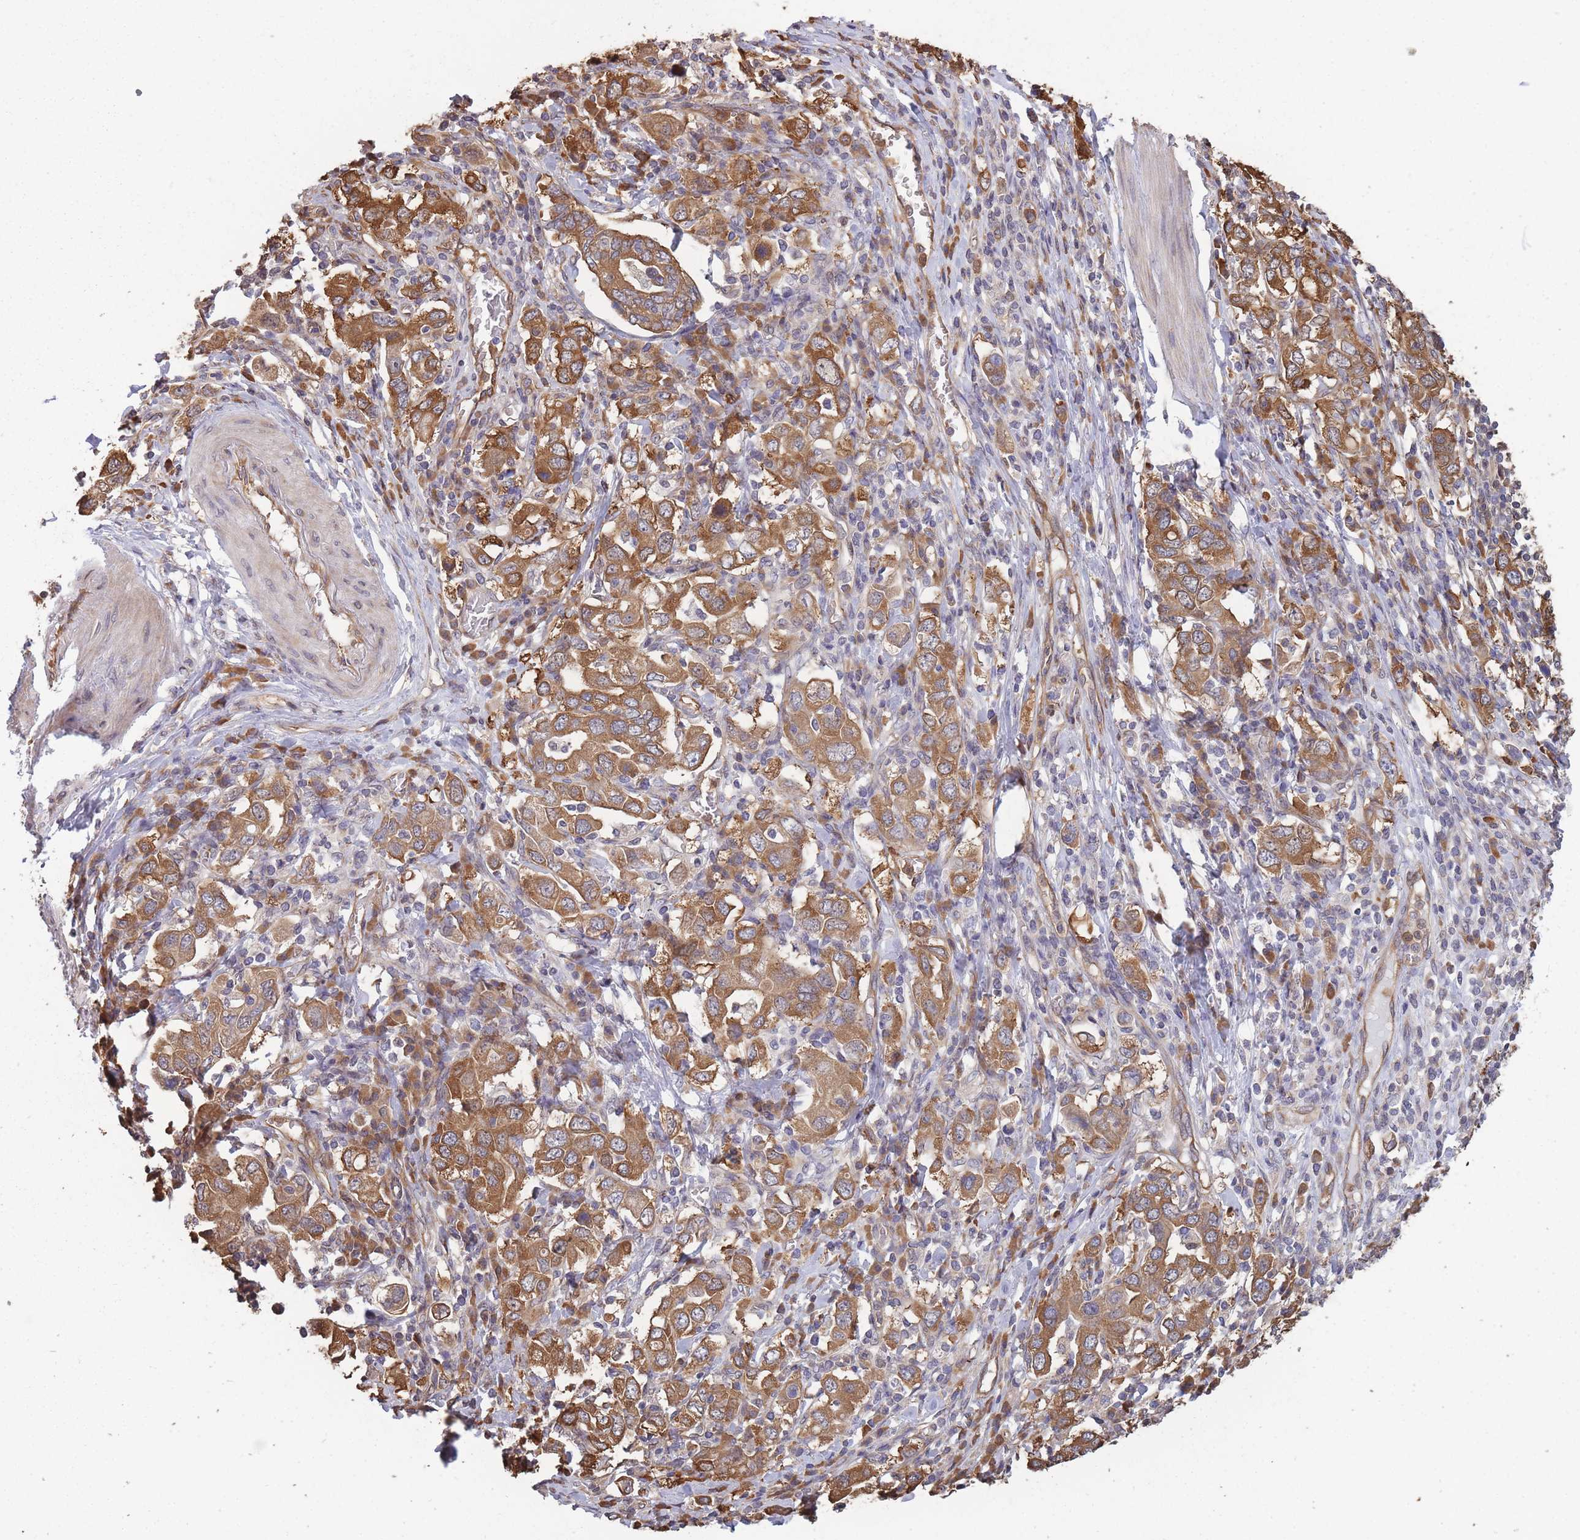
{"staining": {"intensity": "moderate", "quantity": ">75%", "location": "cytoplasmic/membranous"}, "tissue": "stomach cancer", "cell_type": "Tumor cells", "image_type": "cancer", "snomed": [{"axis": "morphology", "description": "Adenocarcinoma, NOS"}, {"axis": "topography", "description": "Stomach, upper"}, {"axis": "topography", "description": "Stomach"}], "caption": "The histopathology image displays a brown stain indicating the presence of a protein in the cytoplasmic/membranous of tumor cells in adenocarcinoma (stomach).", "gene": "ARL13B", "patient": {"sex": "male", "age": 62}}